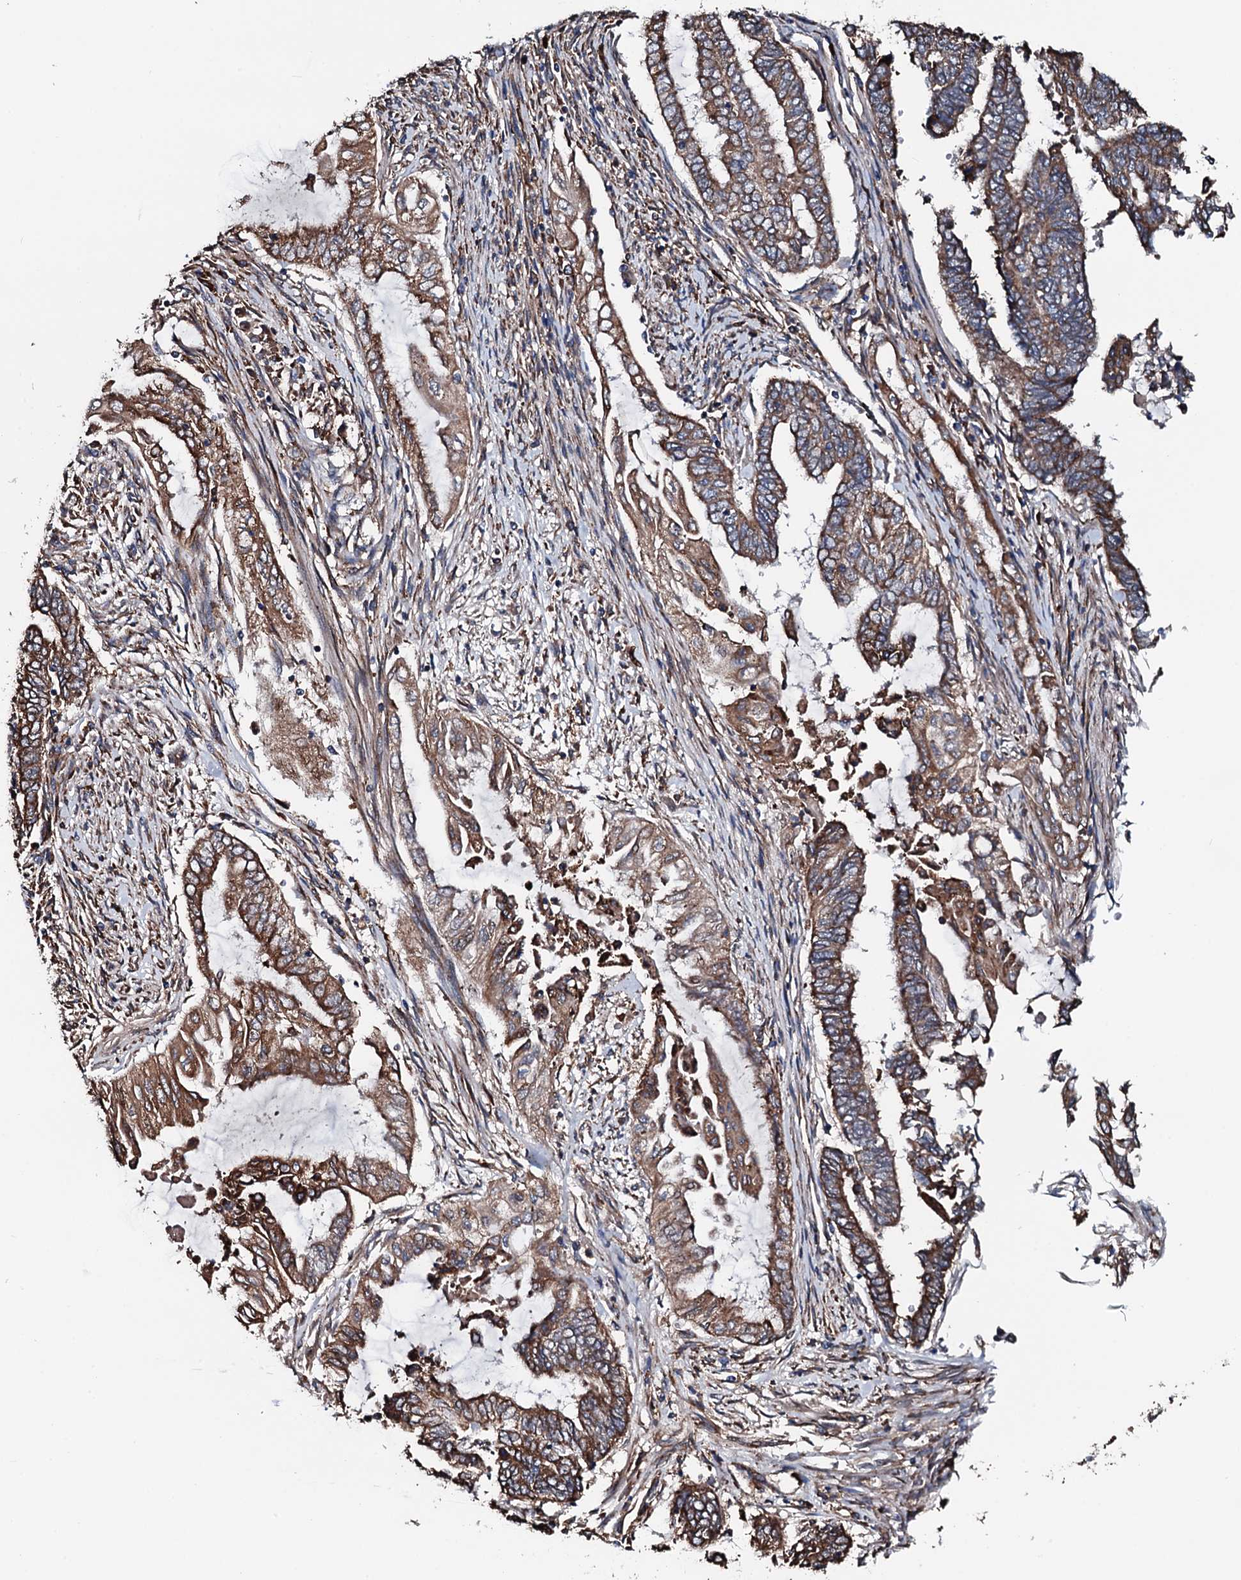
{"staining": {"intensity": "strong", "quantity": ">75%", "location": "cytoplasmic/membranous"}, "tissue": "endometrial cancer", "cell_type": "Tumor cells", "image_type": "cancer", "snomed": [{"axis": "morphology", "description": "Adenocarcinoma, NOS"}, {"axis": "topography", "description": "Uterus"}, {"axis": "topography", "description": "Endometrium"}], "caption": "A histopathology image showing strong cytoplasmic/membranous staining in approximately >75% of tumor cells in endometrial cancer, as visualized by brown immunohistochemical staining.", "gene": "RAB12", "patient": {"sex": "female", "age": 70}}